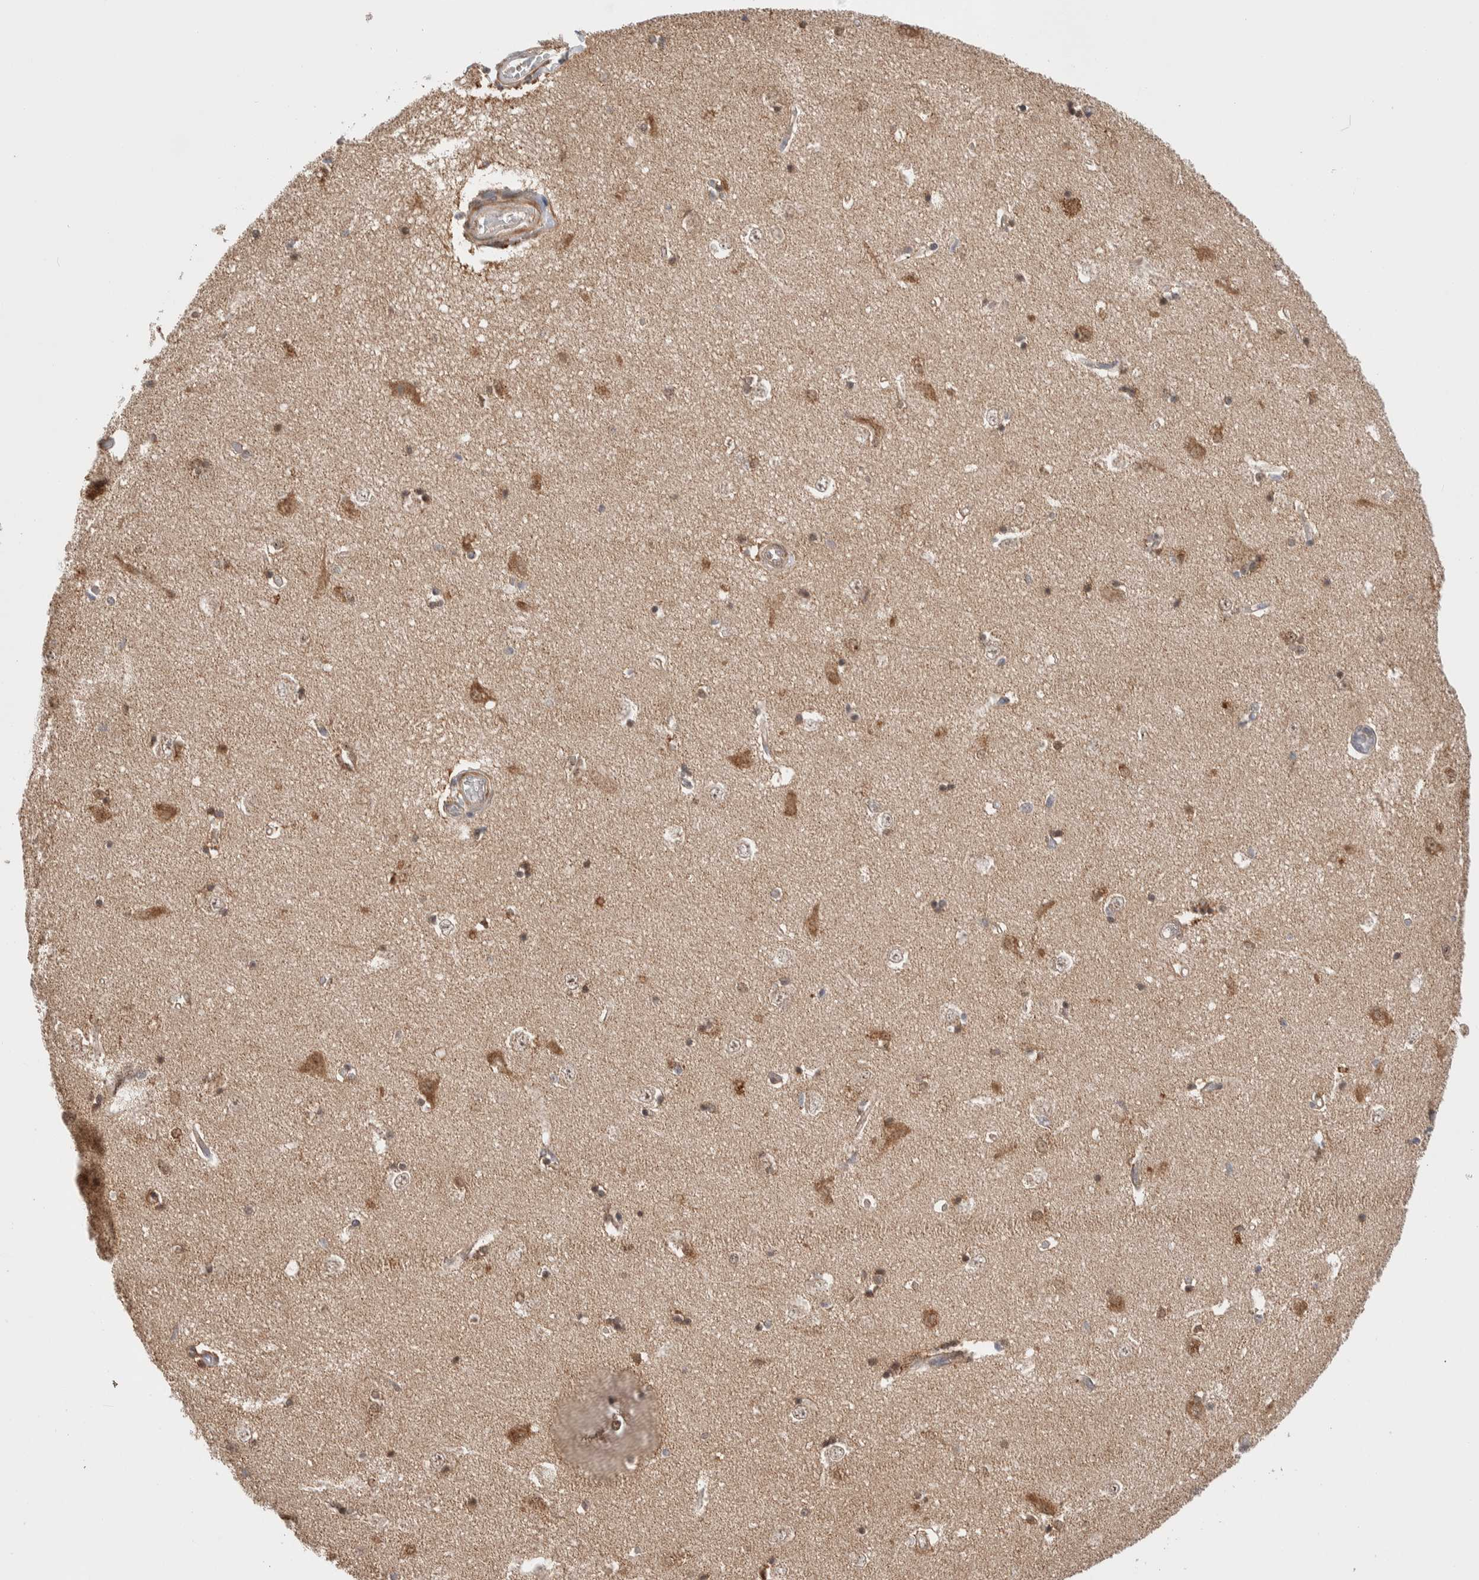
{"staining": {"intensity": "moderate", "quantity": "25%-75%", "location": "cytoplasmic/membranous,nuclear"}, "tissue": "hippocampus", "cell_type": "Glial cells", "image_type": "normal", "snomed": [{"axis": "morphology", "description": "Normal tissue, NOS"}, {"axis": "topography", "description": "Hippocampus"}], "caption": "Immunohistochemistry (DAB) staining of benign hippocampus reveals moderate cytoplasmic/membranous,nuclear protein positivity in about 25%-75% of glial cells. (DAB (3,3'-diaminobenzidine) = brown stain, brightfield microscopy at high magnification).", "gene": "ZNF695", "patient": {"sex": "male", "age": 45}}